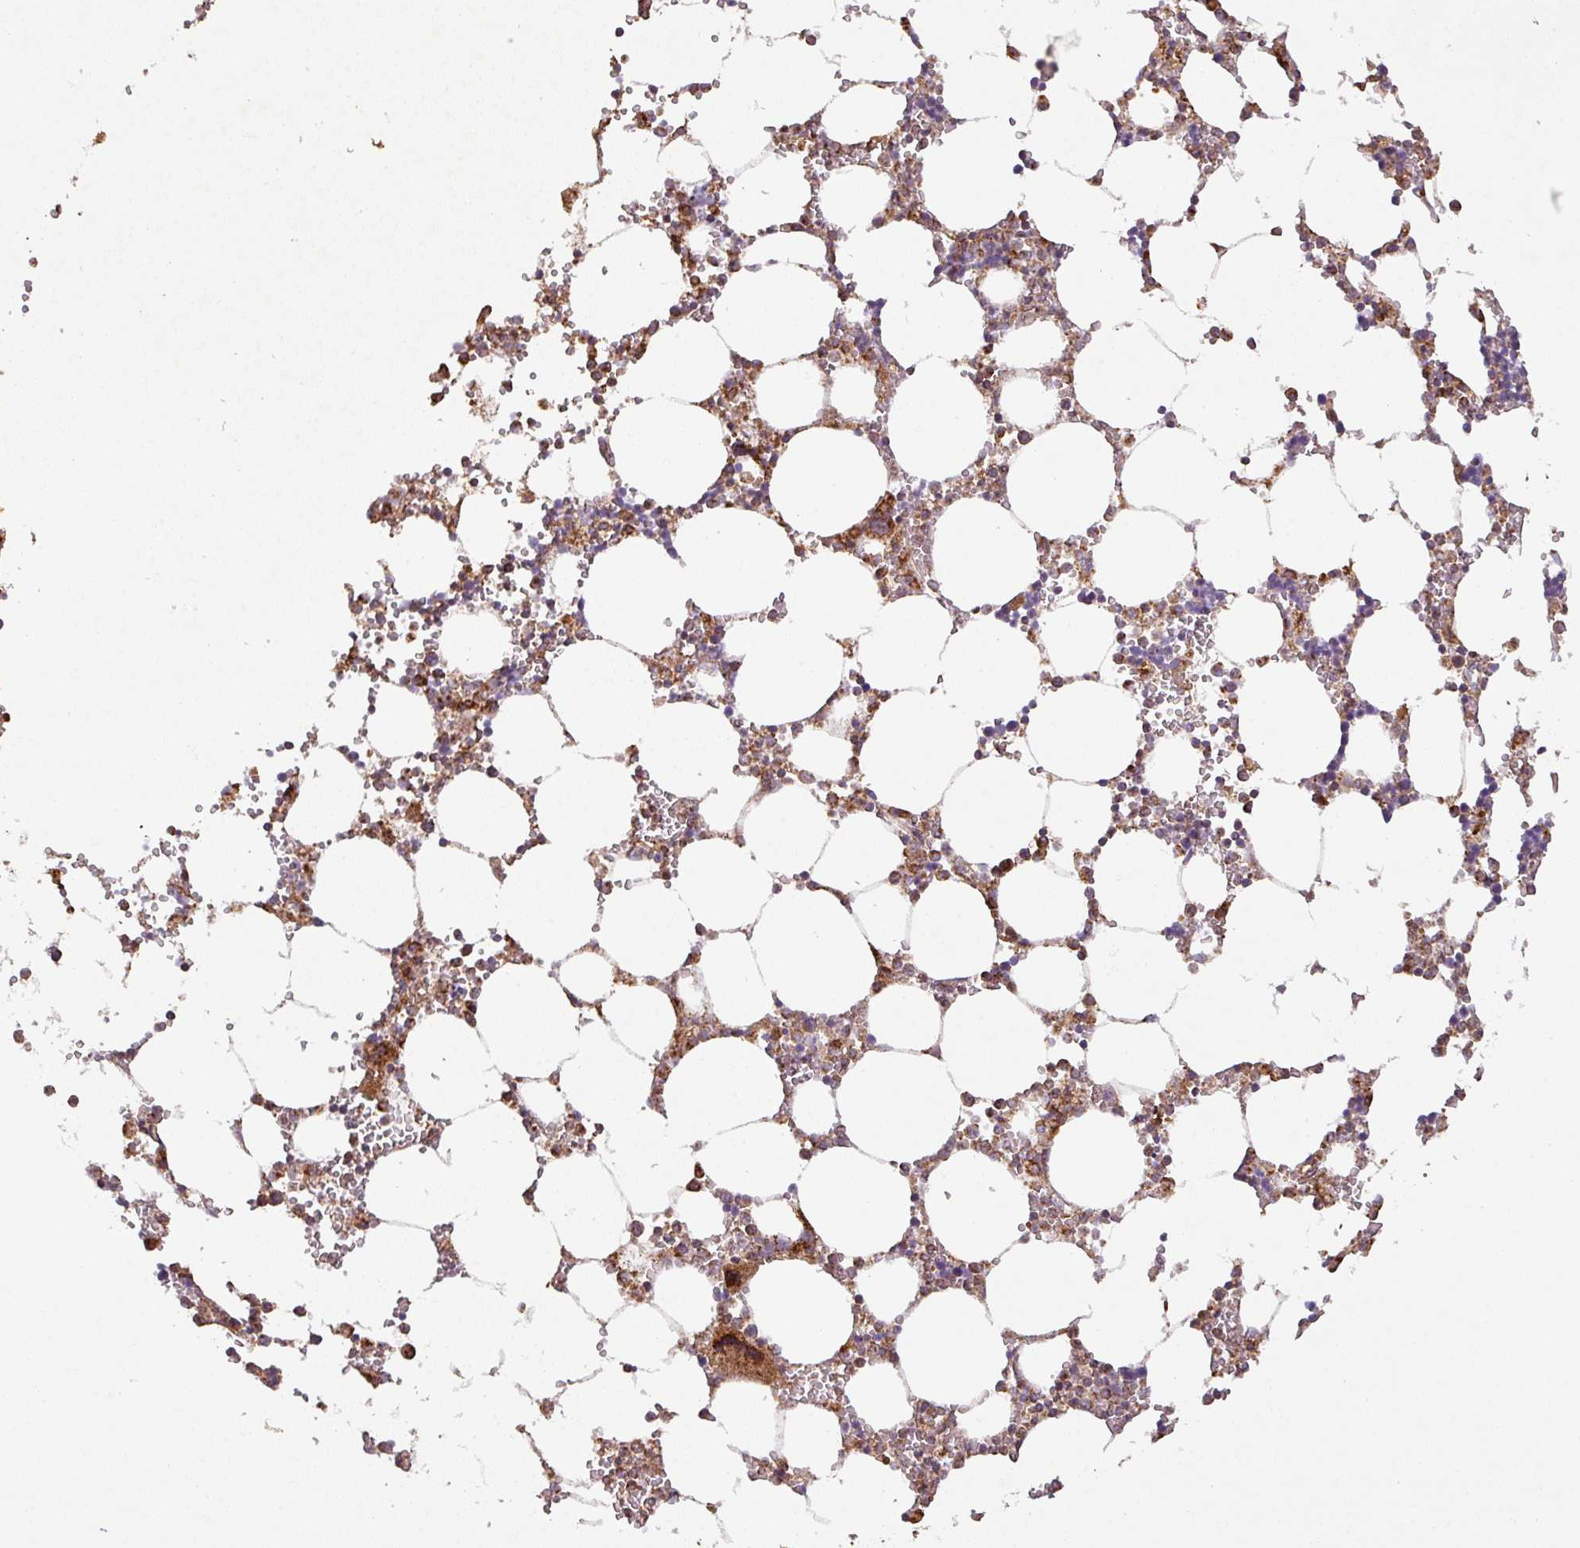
{"staining": {"intensity": "moderate", "quantity": "25%-75%", "location": "cytoplasmic/membranous"}, "tissue": "bone marrow", "cell_type": "Hematopoietic cells", "image_type": "normal", "snomed": [{"axis": "morphology", "description": "Normal tissue, NOS"}, {"axis": "topography", "description": "Bone marrow"}], "caption": "Immunohistochemistry (IHC) photomicrograph of benign bone marrow: human bone marrow stained using immunohistochemistry (IHC) demonstrates medium levels of moderate protein expression localized specifically in the cytoplasmic/membranous of hematopoietic cells, appearing as a cytoplasmic/membranous brown color.", "gene": "GPD2", "patient": {"sex": "male", "age": 64}}